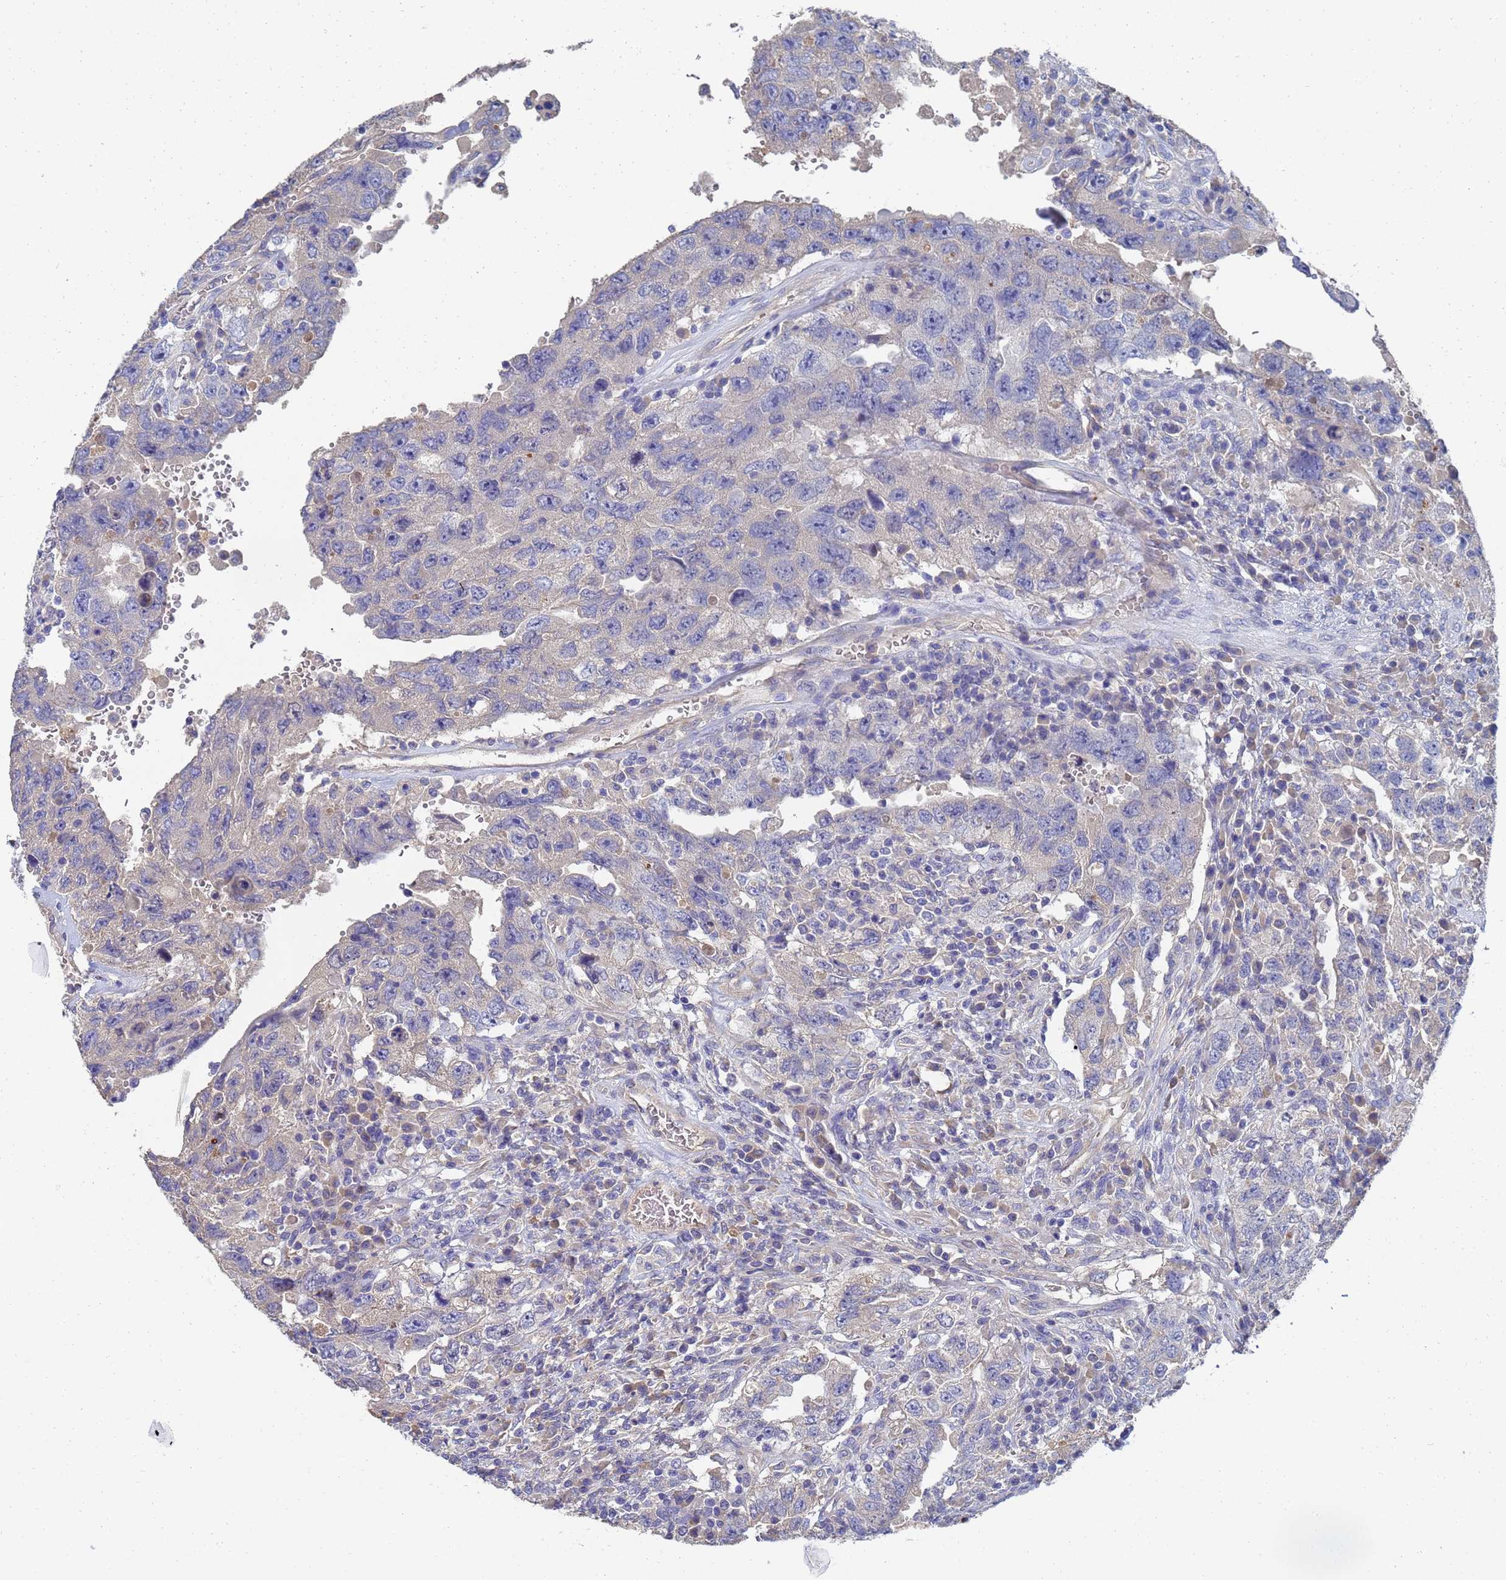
{"staining": {"intensity": "negative", "quantity": "none", "location": "none"}, "tissue": "testis cancer", "cell_type": "Tumor cells", "image_type": "cancer", "snomed": [{"axis": "morphology", "description": "Carcinoma, Embryonal, NOS"}, {"axis": "topography", "description": "Testis"}], "caption": "DAB (3,3'-diaminobenzidine) immunohistochemical staining of testis embryonal carcinoma demonstrates no significant staining in tumor cells.", "gene": "LBX2", "patient": {"sex": "male", "age": 26}}